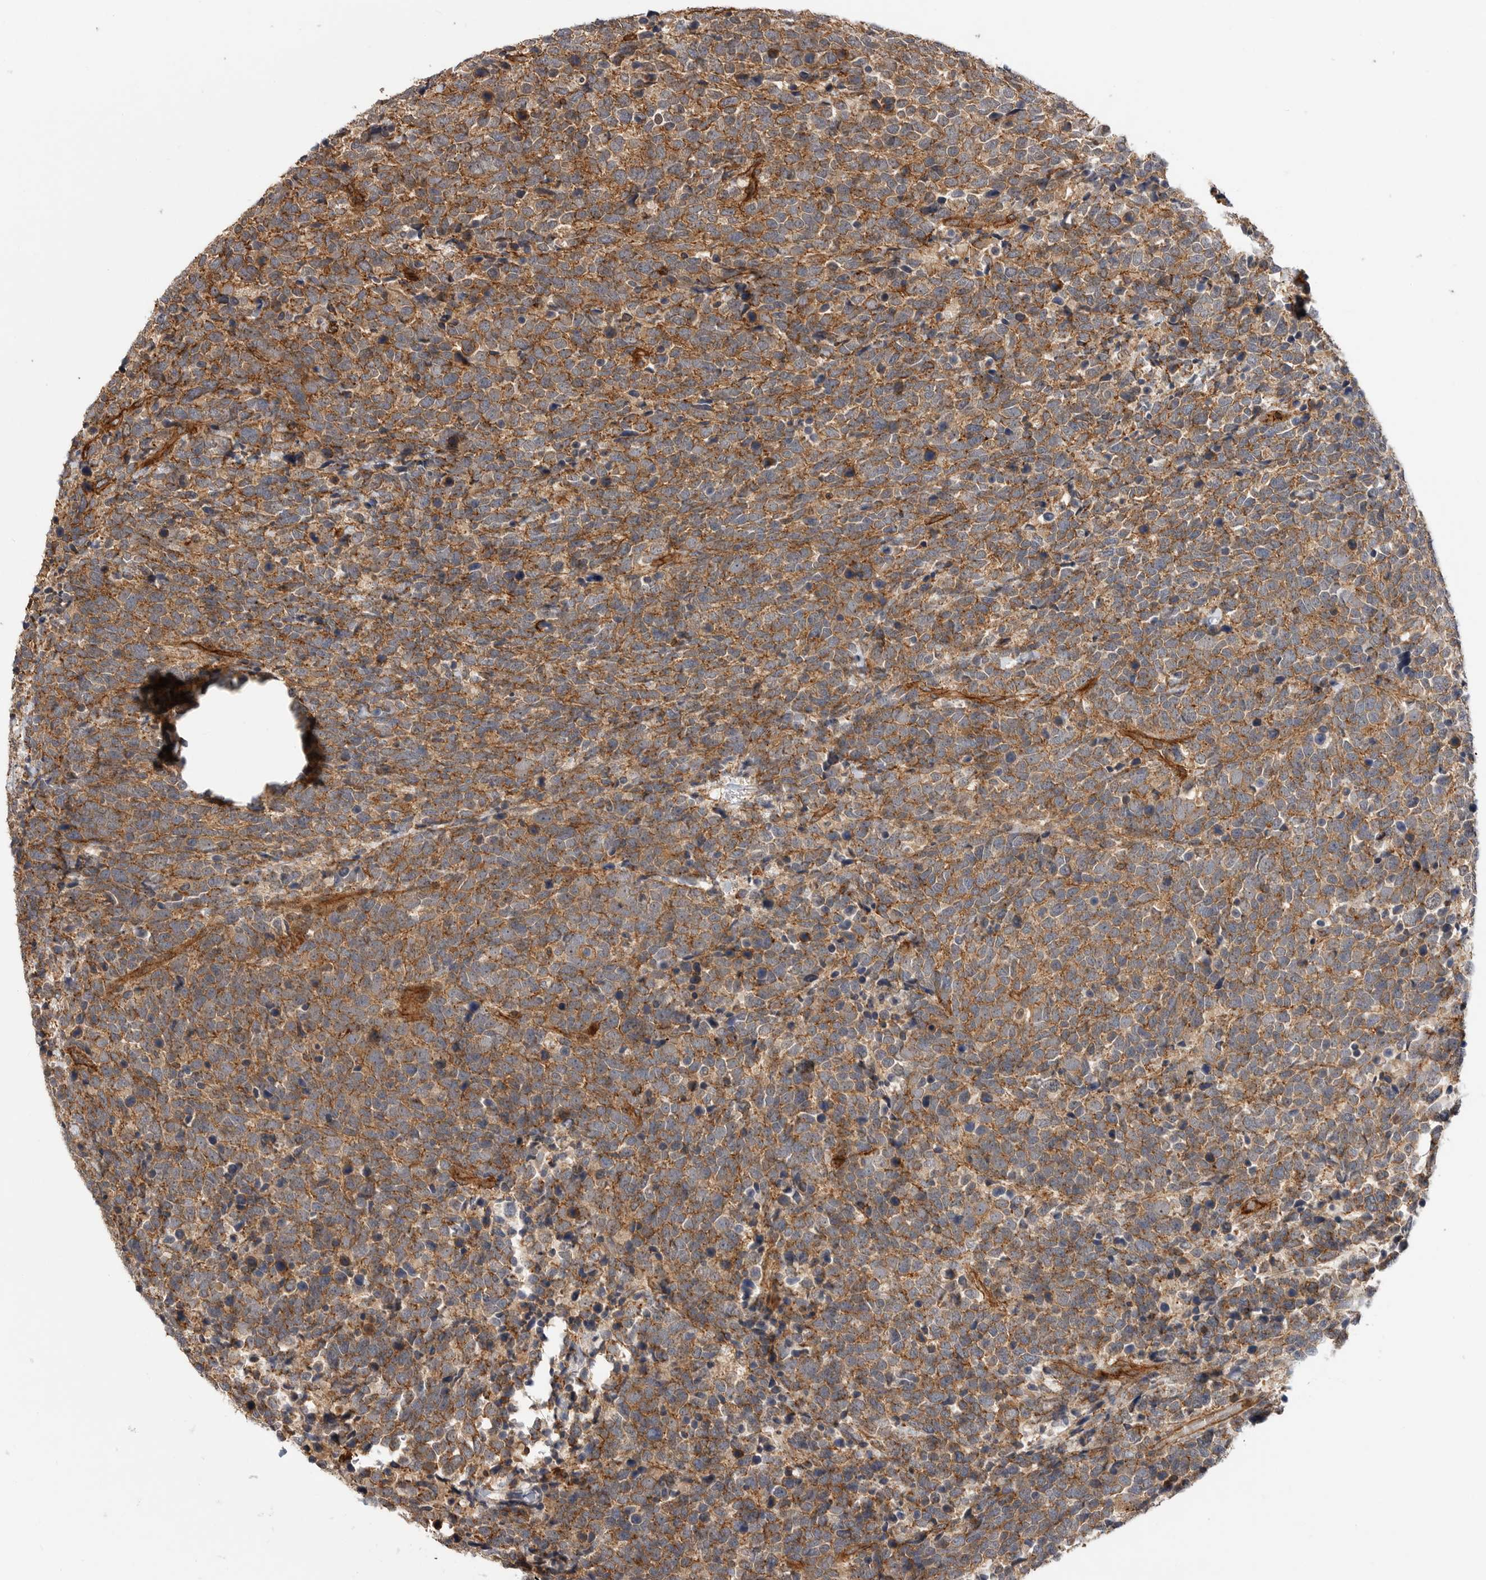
{"staining": {"intensity": "moderate", "quantity": ">75%", "location": "cytoplasmic/membranous"}, "tissue": "urothelial cancer", "cell_type": "Tumor cells", "image_type": "cancer", "snomed": [{"axis": "morphology", "description": "Urothelial carcinoma, High grade"}, {"axis": "topography", "description": "Urinary bladder"}], "caption": "A micrograph of human urothelial carcinoma (high-grade) stained for a protein demonstrates moderate cytoplasmic/membranous brown staining in tumor cells.", "gene": "GPATCH2", "patient": {"sex": "female", "age": 82}}